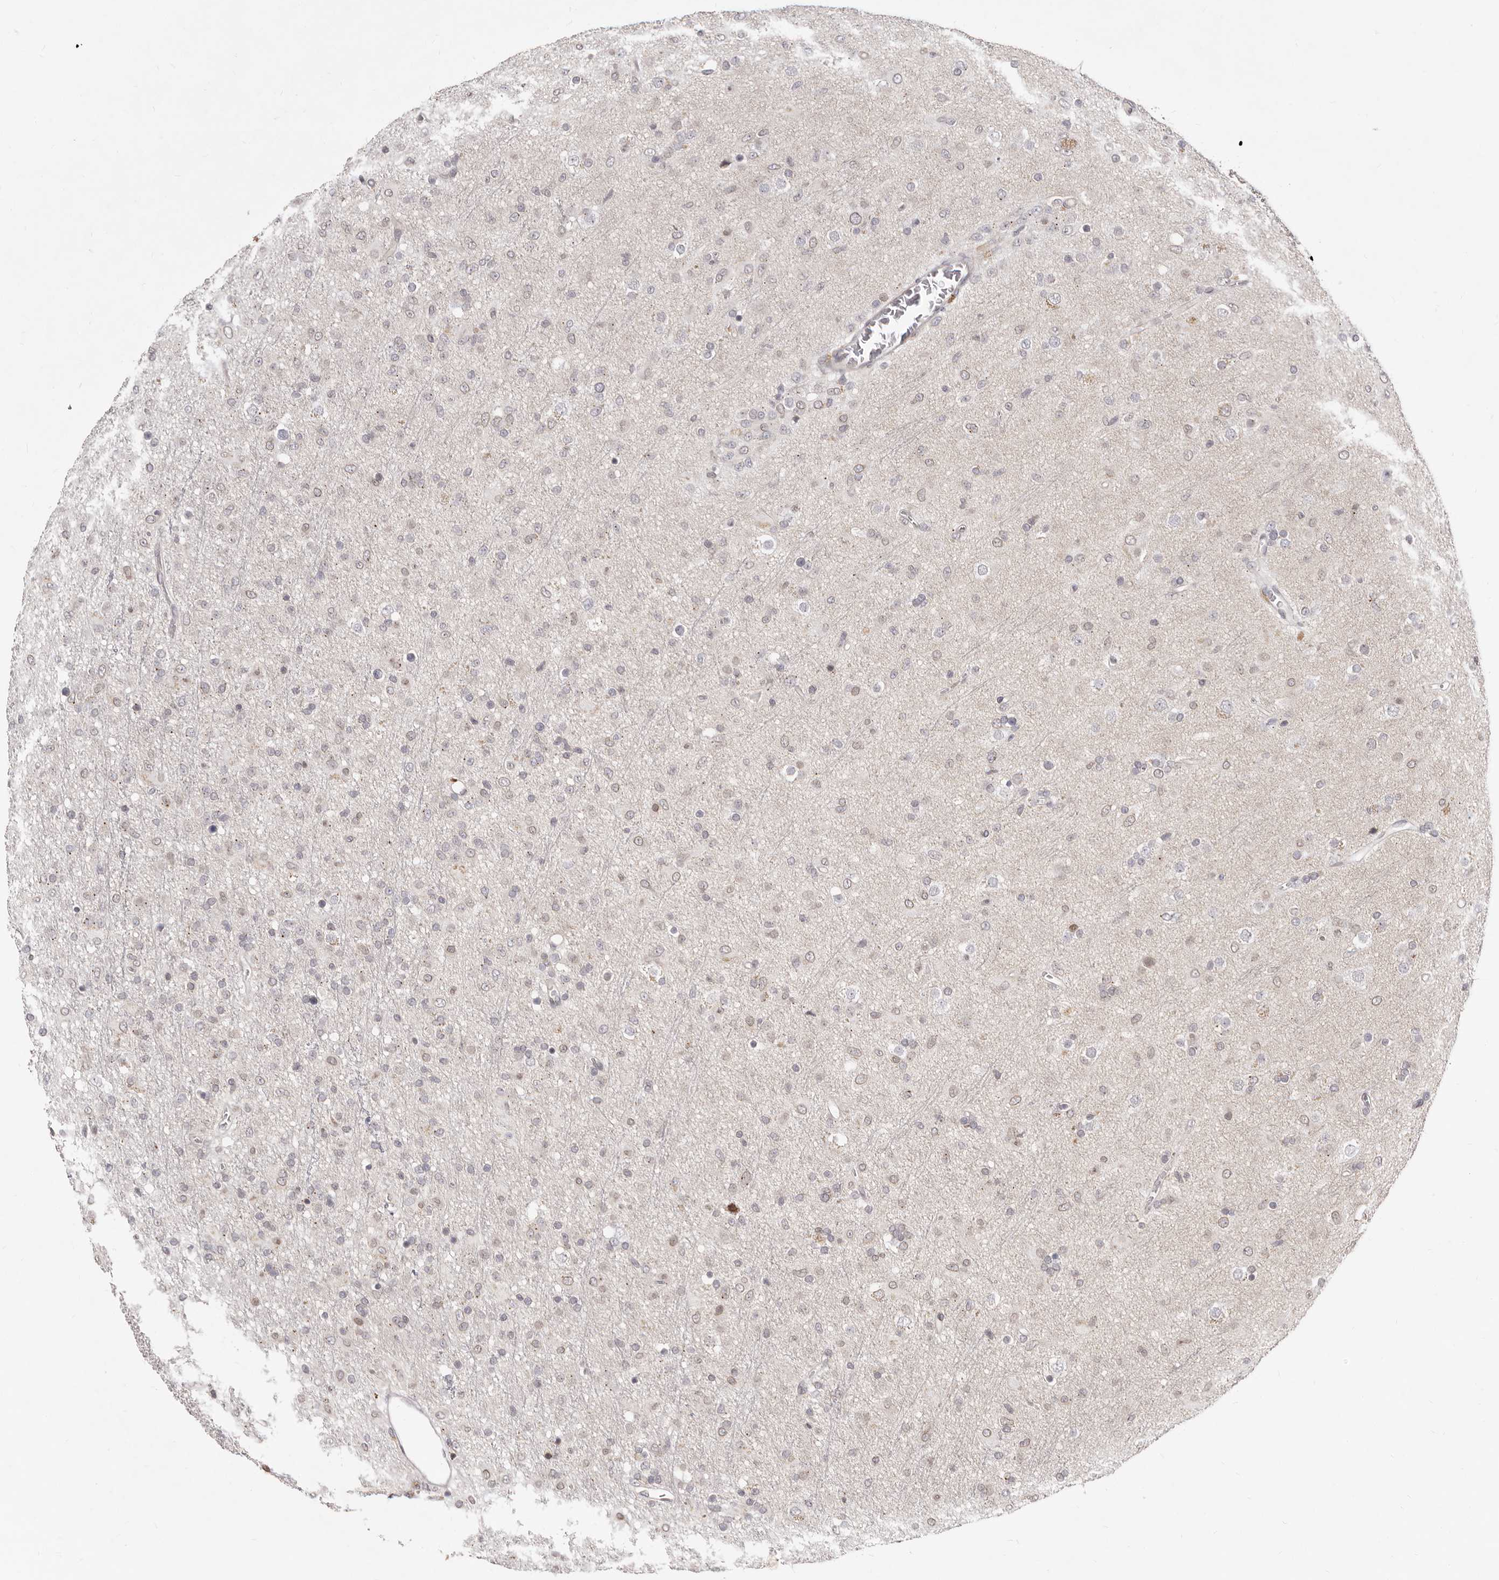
{"staining": {"intensity": "weak", "quantity": "25%-75%", "location": "nuclear"}, "tissue": "glioma", "cell_type": "Tumor cells", "image_type": "cancer", "snomed": [{"axis": "morphology", "description": "Glioma, malignant, Low grade"}, {"axis": "topography", "description": "Brain"}], "caption": "This is an image of IHC staining of low-grade glioma (malignant), which shows weak staining in the nuclear of tumor cells.", "gene": "LCORL", "patient": {"sex": "male", "age": 65}}